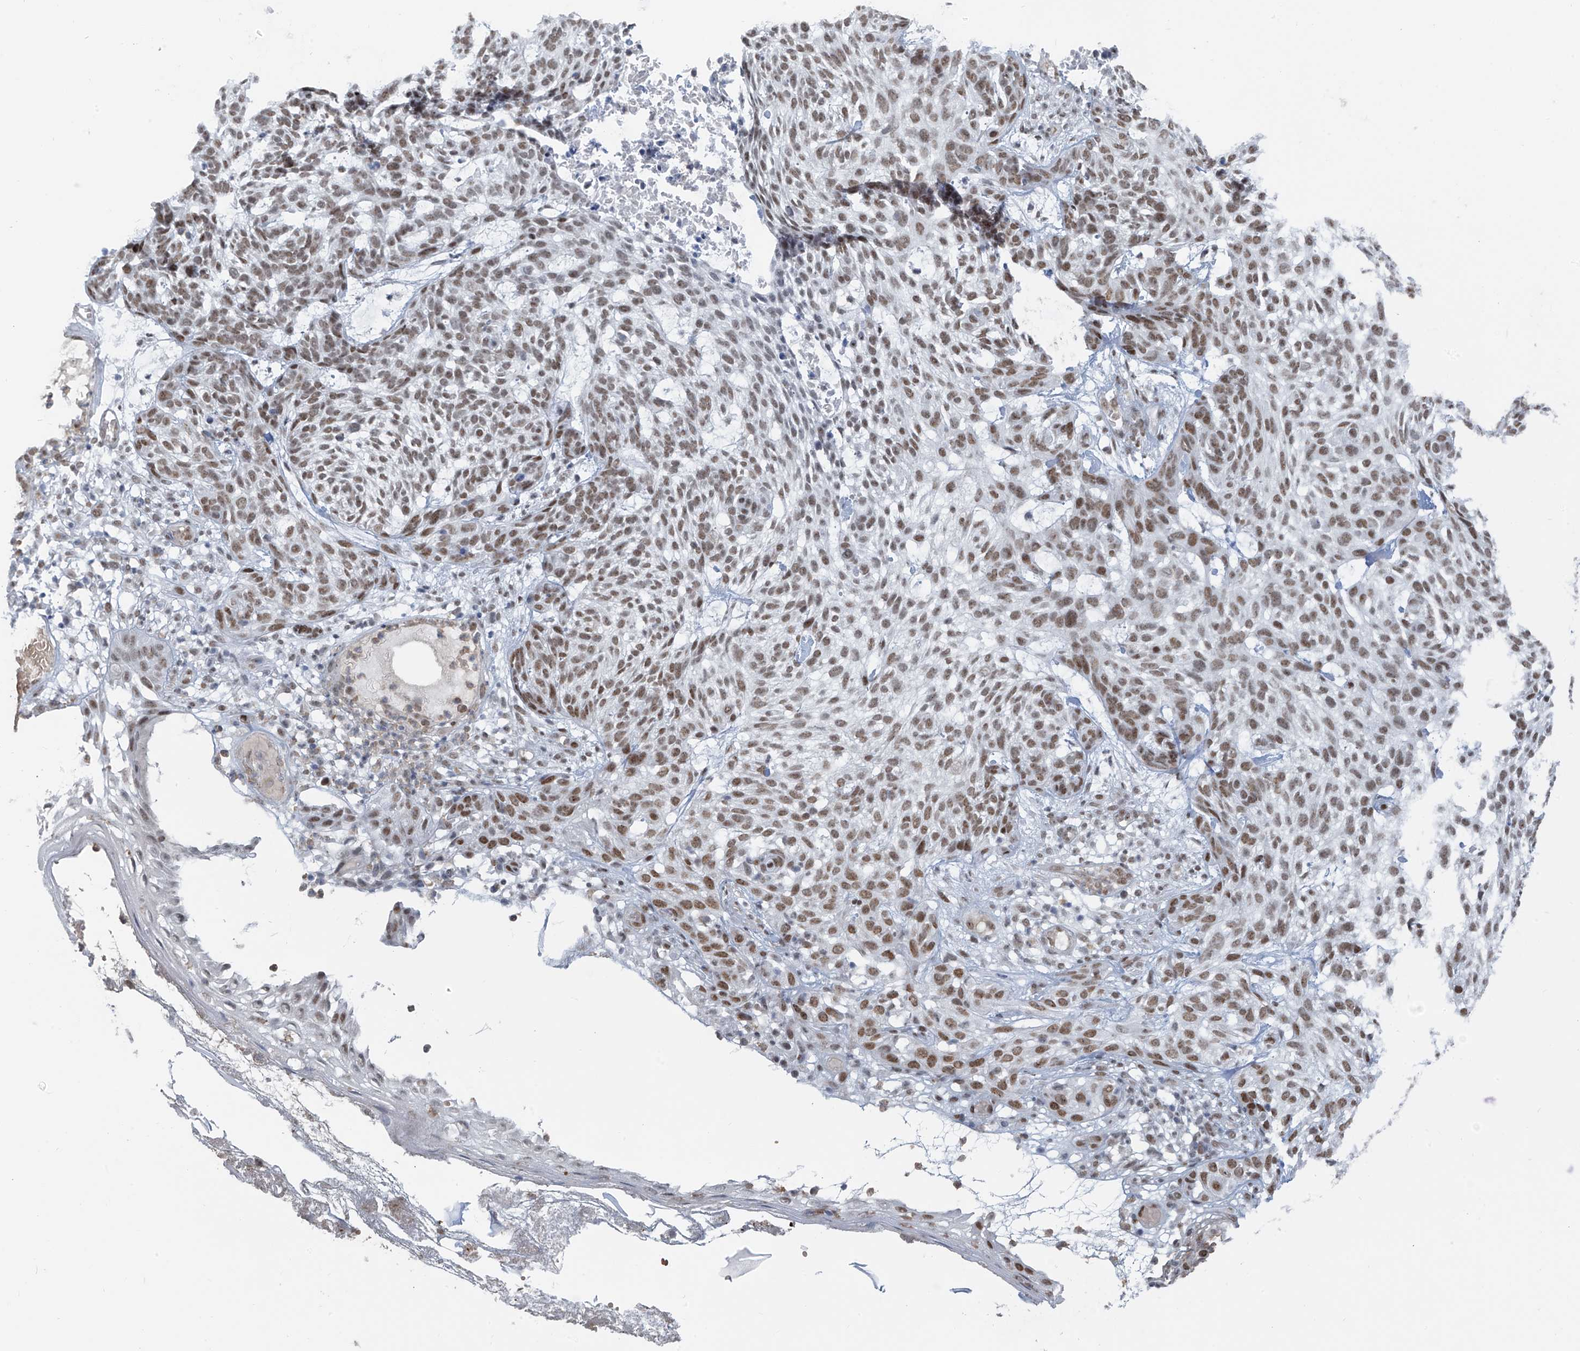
{"staining": {"intensity": "moderate", "quantity": ">75%", "location": "nuclear"}, "tissue": "skin cancer", "cell_type": "Tumor cells", "image_type": "cancer", "snomed": [{"axis": "morphology", "description": "Basal cell carcinoma"}, {"axis": "topography", "description": "Skin"}], "caption": "A histopathology image of basal cell carcinoma (skin) stained for a protein exhibits moderate nuclear brown staining in tumor cells. The protein is shown in brown color, while the nuclei are stained blue.", "gene": "MCM9", "patient": {"sex": "male", "age": 85}}